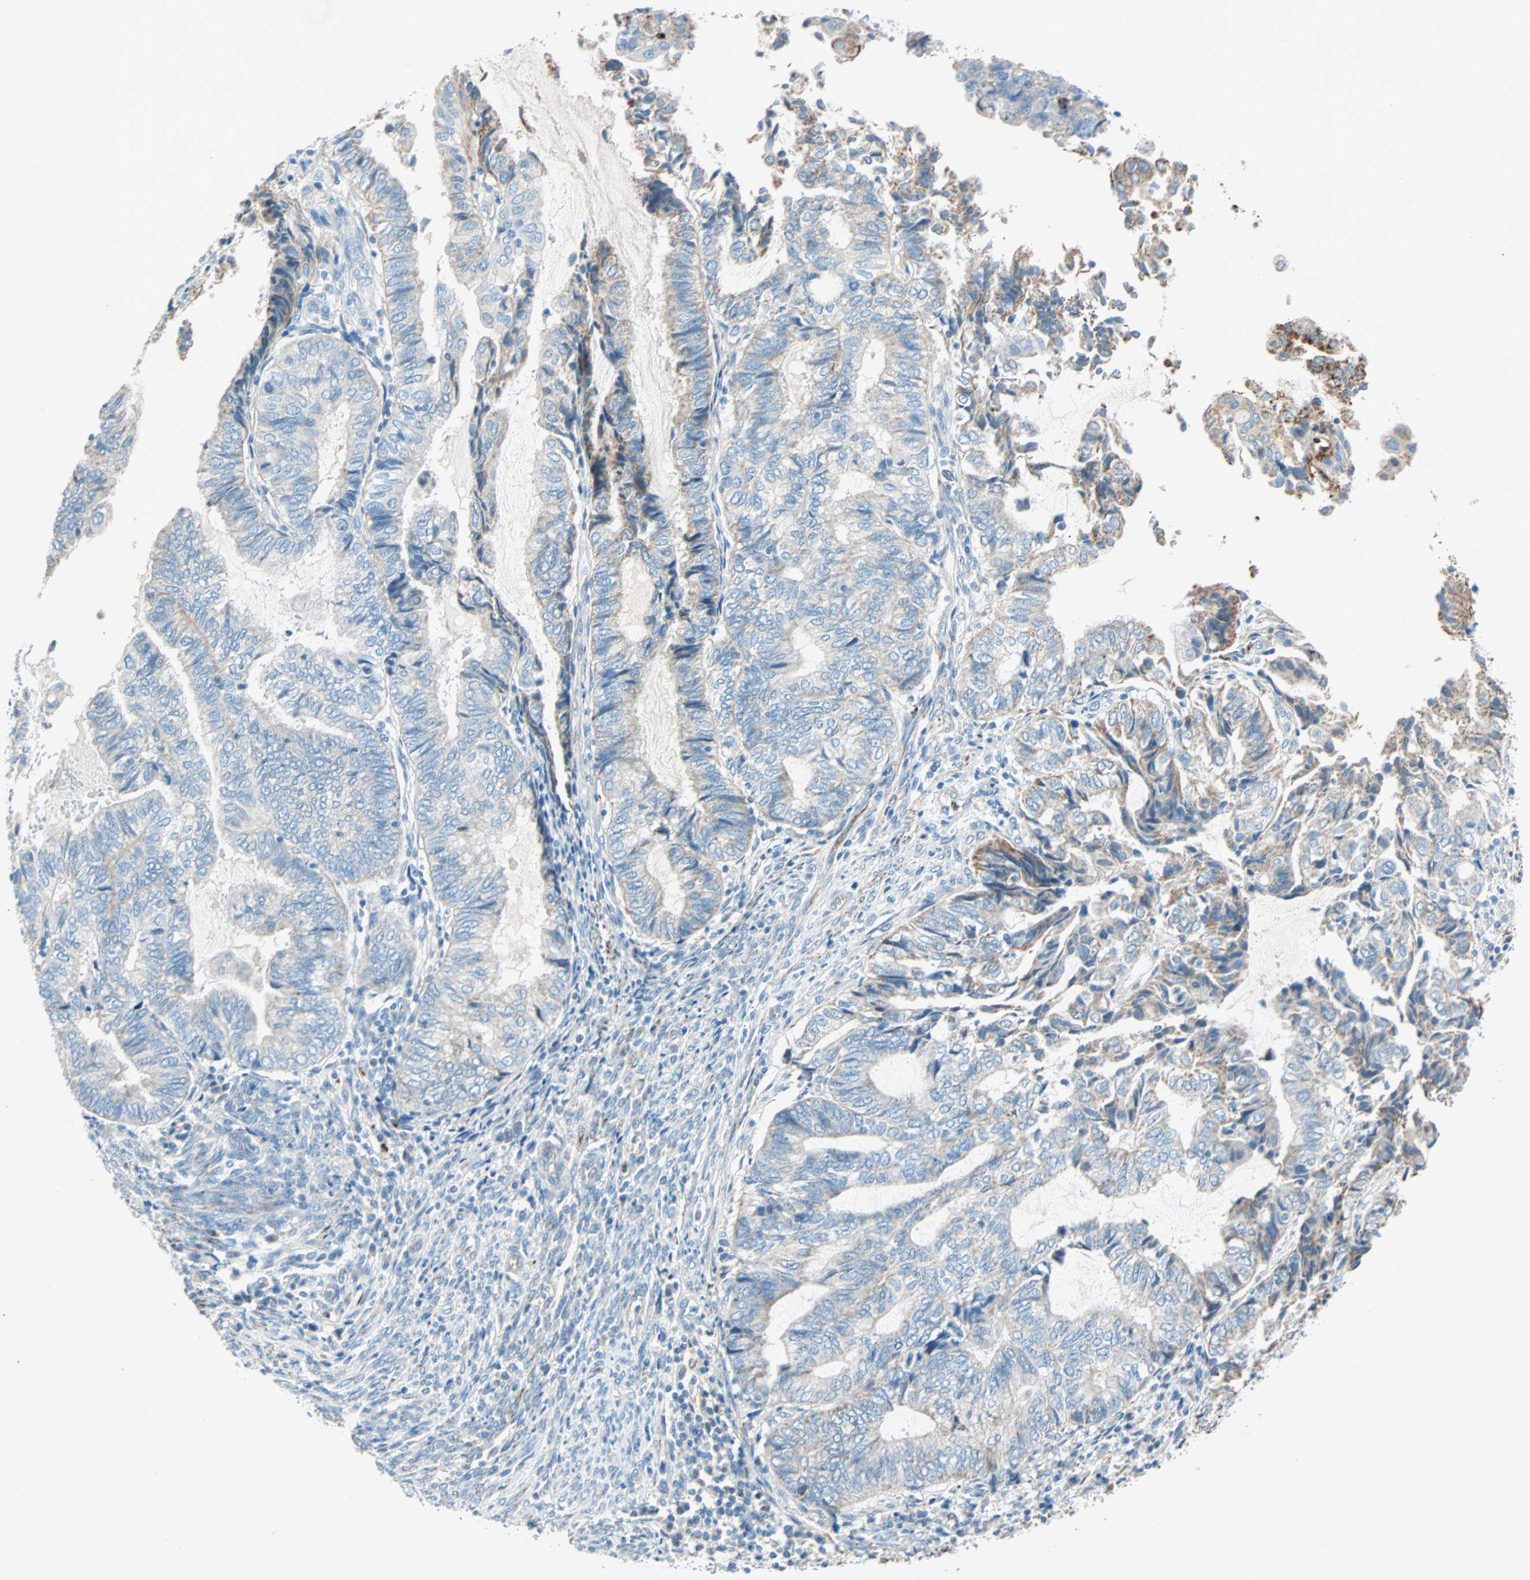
{"staining": {"intensity": "moderate", "quantity": "25%-75%", "location": "cytoplasmic/membranous"}, "tissue": "endometrial cancer", "cell_type": "Tumor cells", "image_type": "cancer", "snomed": [{"axis": "morphology", "description": "Adenocarcinoma, NOS"}, {"axis": "topography", "description": "Uterus"}, {"axis": "topography", "description": "Endometrium"}], "caption": "The micrograph shows staining of endometrial adenocarcinoma, revealing moderate cytoplasmic/membranous protein staining (brown color) within tumor cells. The protein is stained brown, and the nuclei are stained in blue (DAB IHC with brightfield microscopy, high magnification).", "gene": "LY6G6F", "patient": {"sex": "female", "age": 70}}